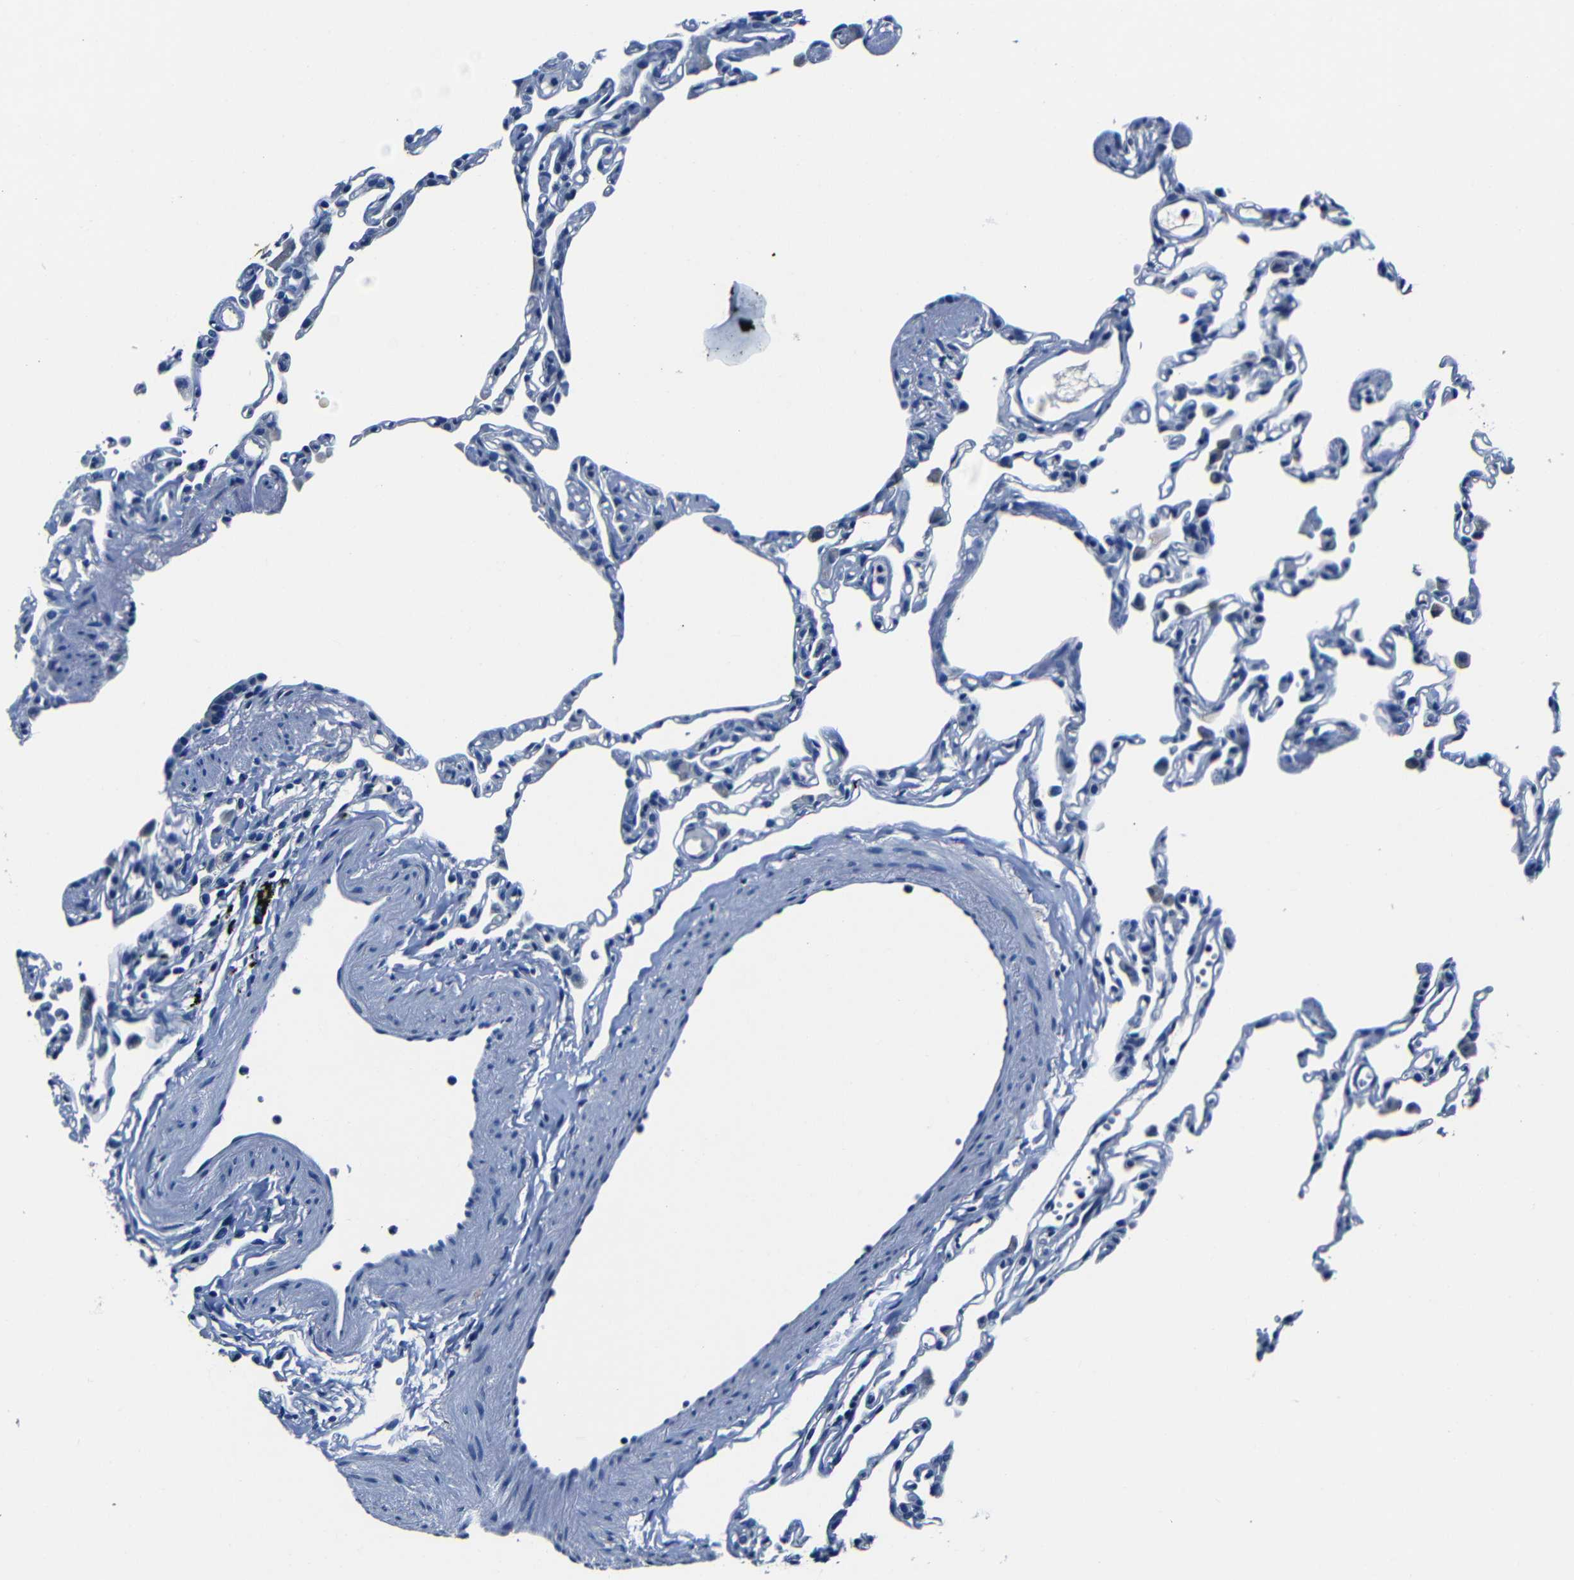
{"staining": {"intensity": "negative", "quantity": "none", "location": "none"}, "tissue": "lung", "cell_type": "Alveolar cells", "image_type": "normal", "snomed": [{"axis": "morphology", "description": "Normal tissue, NOS"}, {"axis": "topography", "description": "Lung"}], "caption": "Immunohistochemistry photomicrograph of unremarkable lung: human lung stained with DAB (3,3'-diaminobenzidine) displays no significant protein staining in alveolar cells. (DAB (3,3'-diaminobenzidine) immunohistochemistry (IHC) visualized using brightfield microscopy, high magnification).", "gene": "NCMAP", "patient": {"sex": "female", "age": 49}}